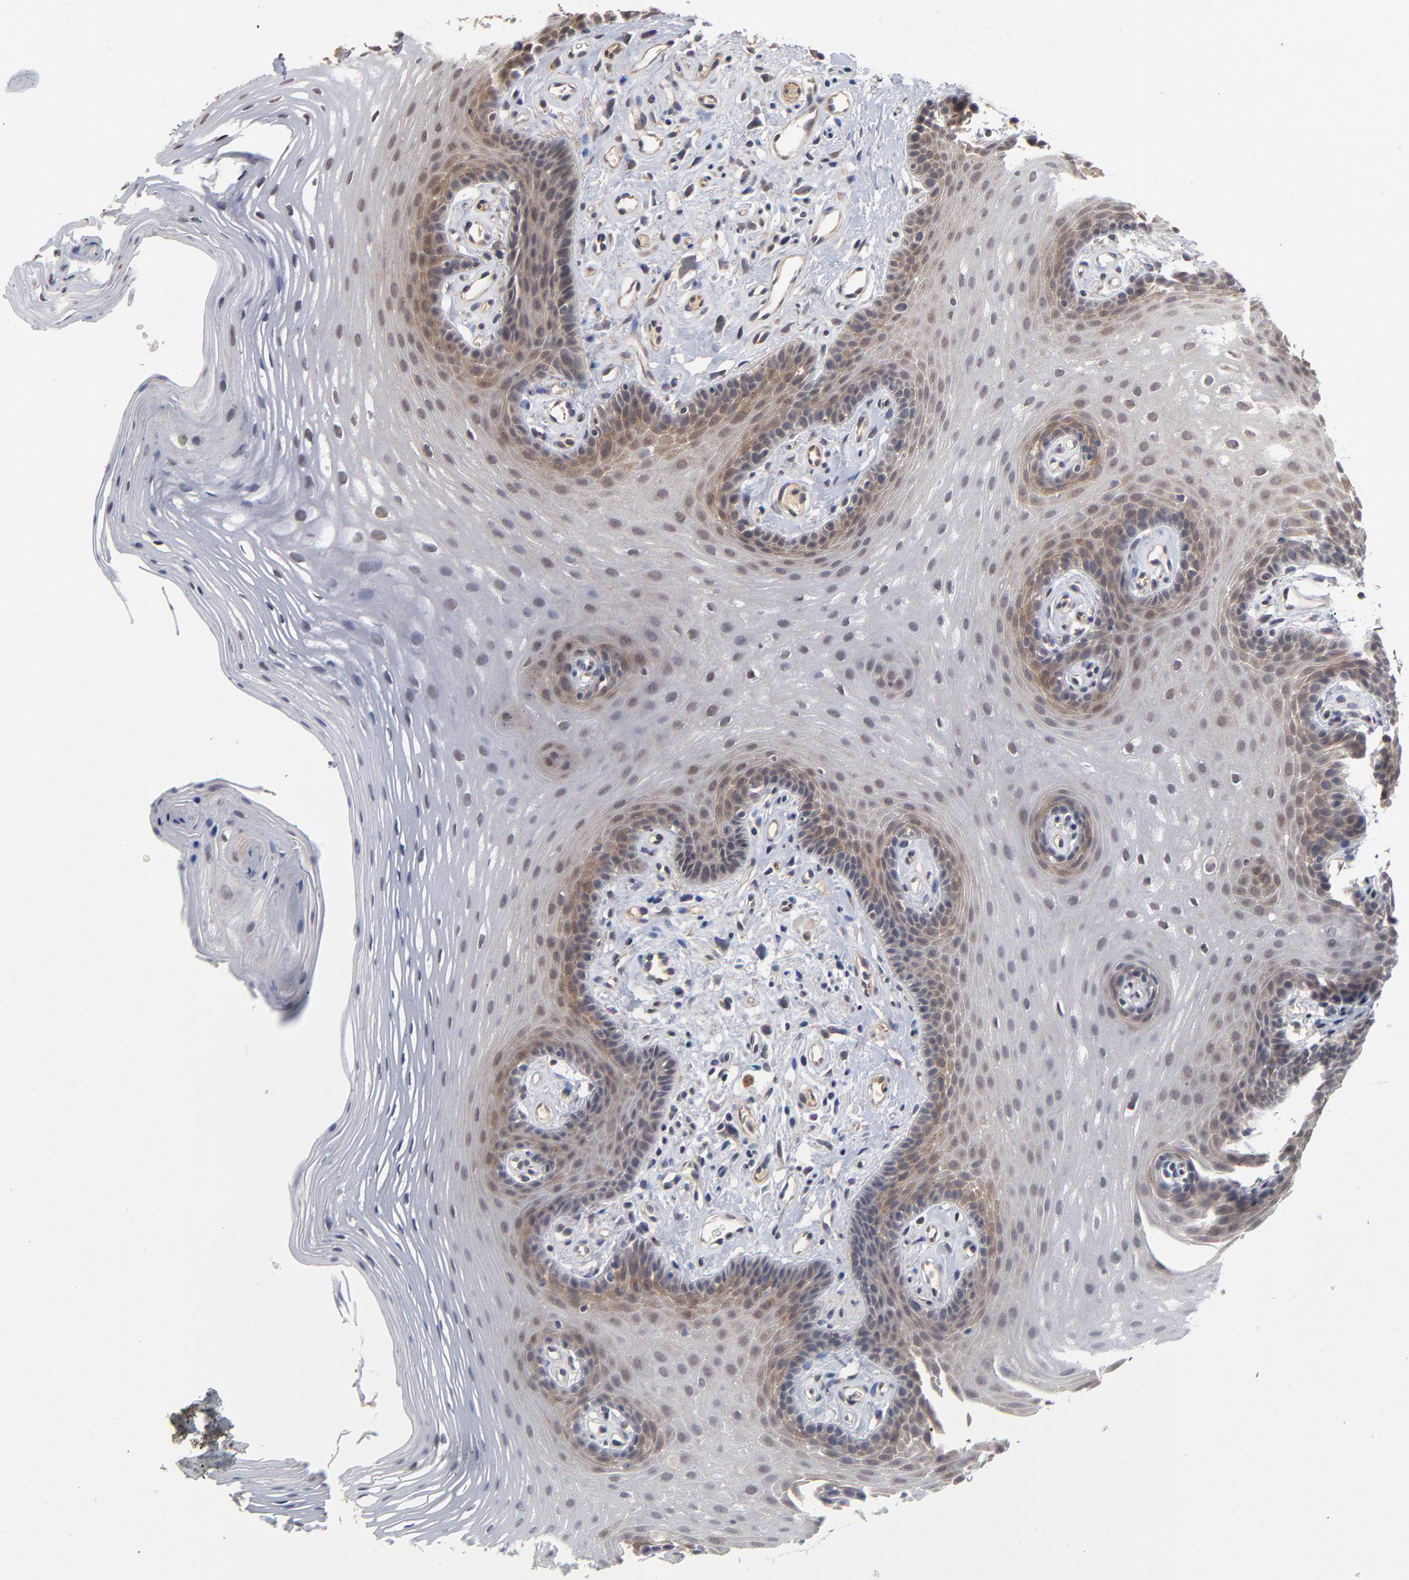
{"staining": {"intensity": "moderate", "quantity": "25%-75%", "location": "cytoplasmic/membranous"}, "tissue": "oral mucosa", "cell_type": "Squamous epithelial cells", "image_type": "normal", "snomed": [{"axis": "morphology", "description": "Normal tissue, NOS"}, {"axis": "topography", "description": "Oral tissue"}], "caption": "IHC (DAB) staining of benign human oral mucosa reveals moderate cytoplasmic/membranous protein staining in approximately 25%-75% of squamous epithelial cells. (Stains: DAB in brown, nuclei in blue, Microscopy: brightfield microscopy at high magnification).", "gene": "ASB8", "patient": {"sex": "male", "age": 62}}